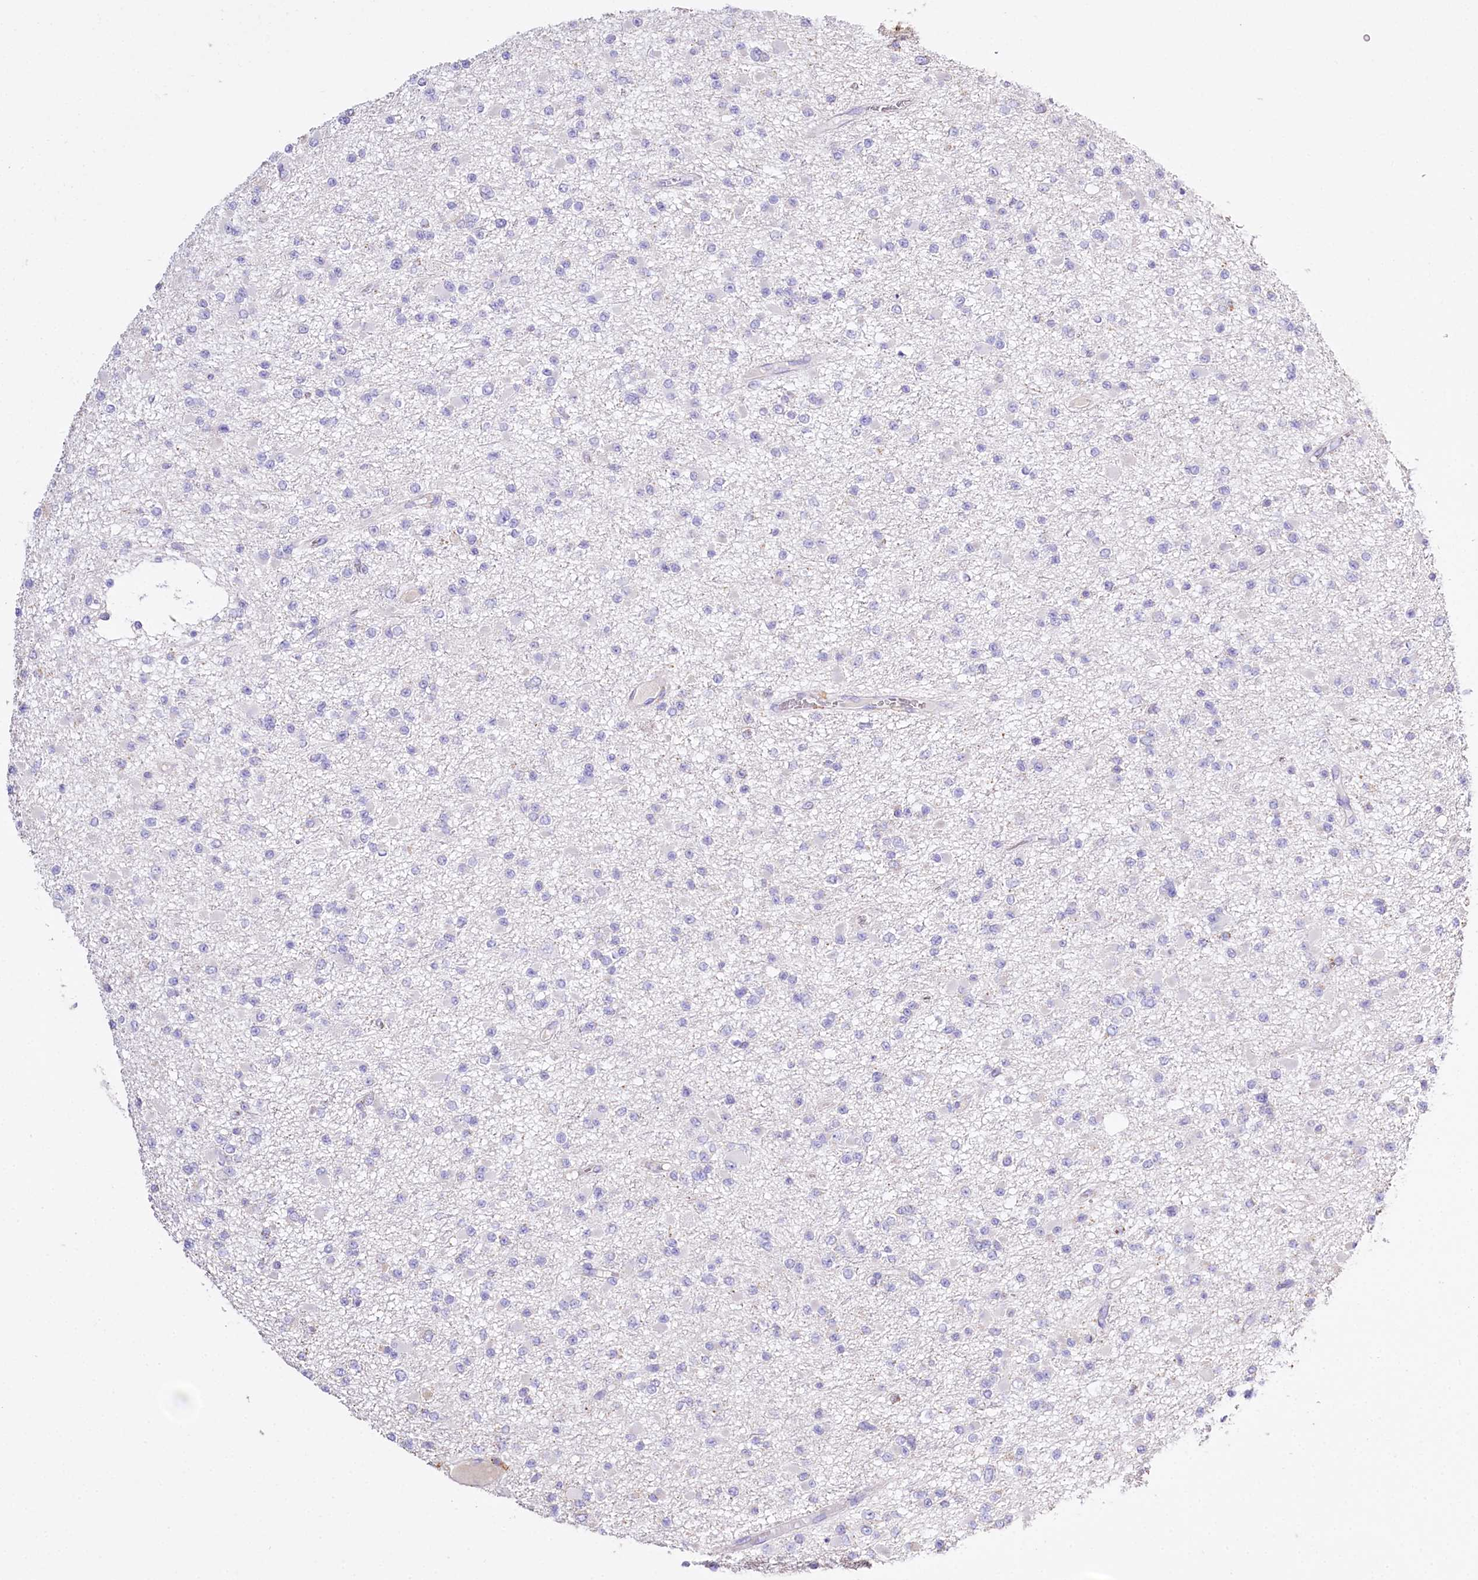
{"staining": {"intensity": "negative", "quantity": "none", "location": "none"}, "tissue": "glioma", "cell_type": "Tumor cells", "image_type": "cancer", "snomed": [{"axis": "morphology", "description": "Glioma, malignant, Low grade"}, {"axis": "topography", "description": "Brain"}], "caption": "The histopathology image demonstrates no staining of tumor cells in glioma.", "gene": "PTER", "patient": {"sex": "female", "age": 22}}